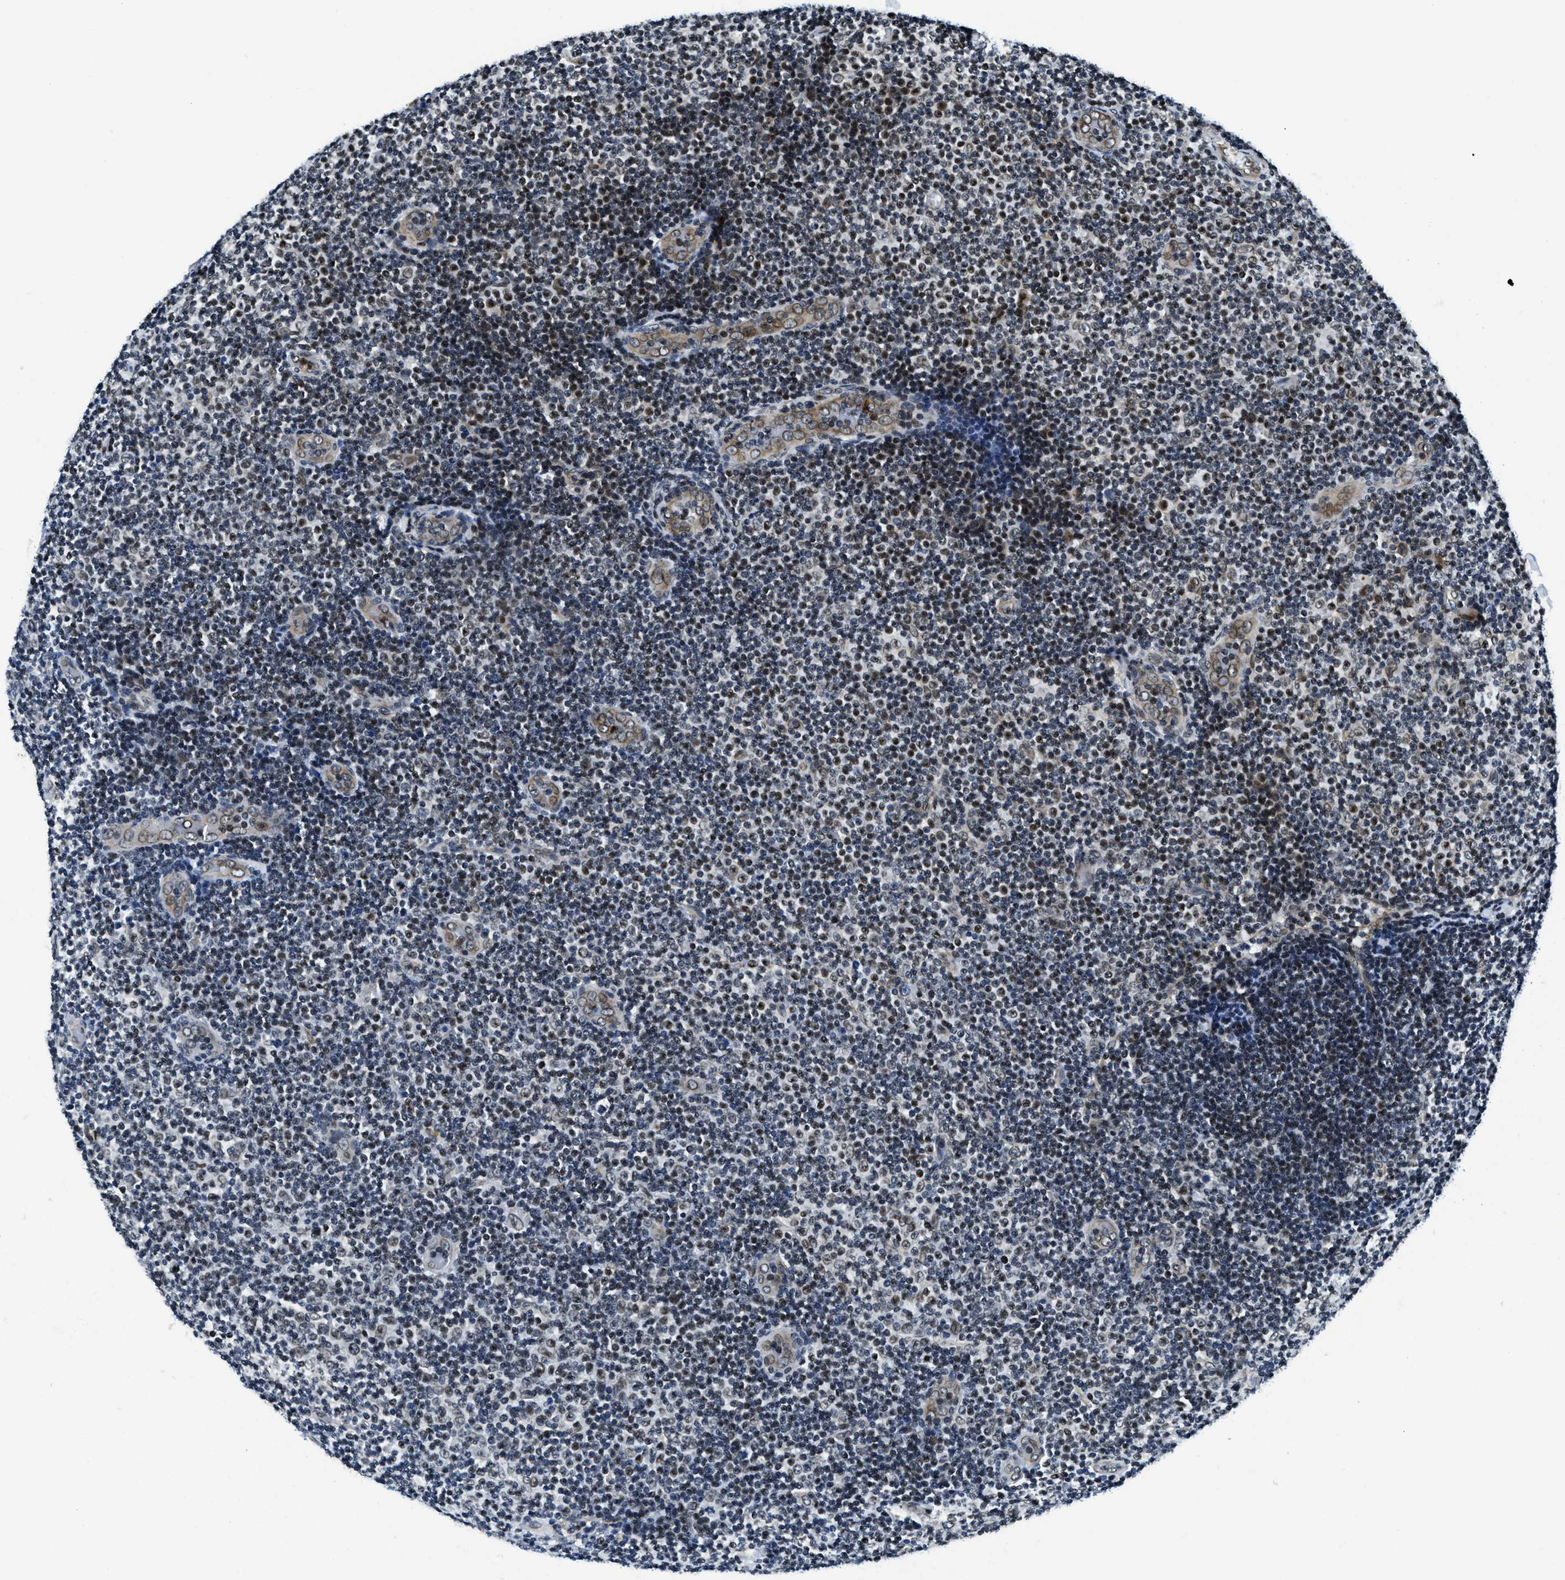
{"staining": {"intensity": "weak", "quantity": ">75%", "location": "nuclear"}, "tissue": "lymphoma", "cell_type": "Tumor cells", "image_type": "cancer", "snomed": [{"axis": "morphology", "description": "Malignant lymphoma, non-Hodgkin's type, Low grade"}, {"axis": "topography", "description": "Lymph node"}], "caption": "Tumor cells show low levels of weak nuclear expression in approximately >75% of cells in lymphoma.", "gene": "ZC3HC1", "patient": {"sex": "male", "age": 83}}